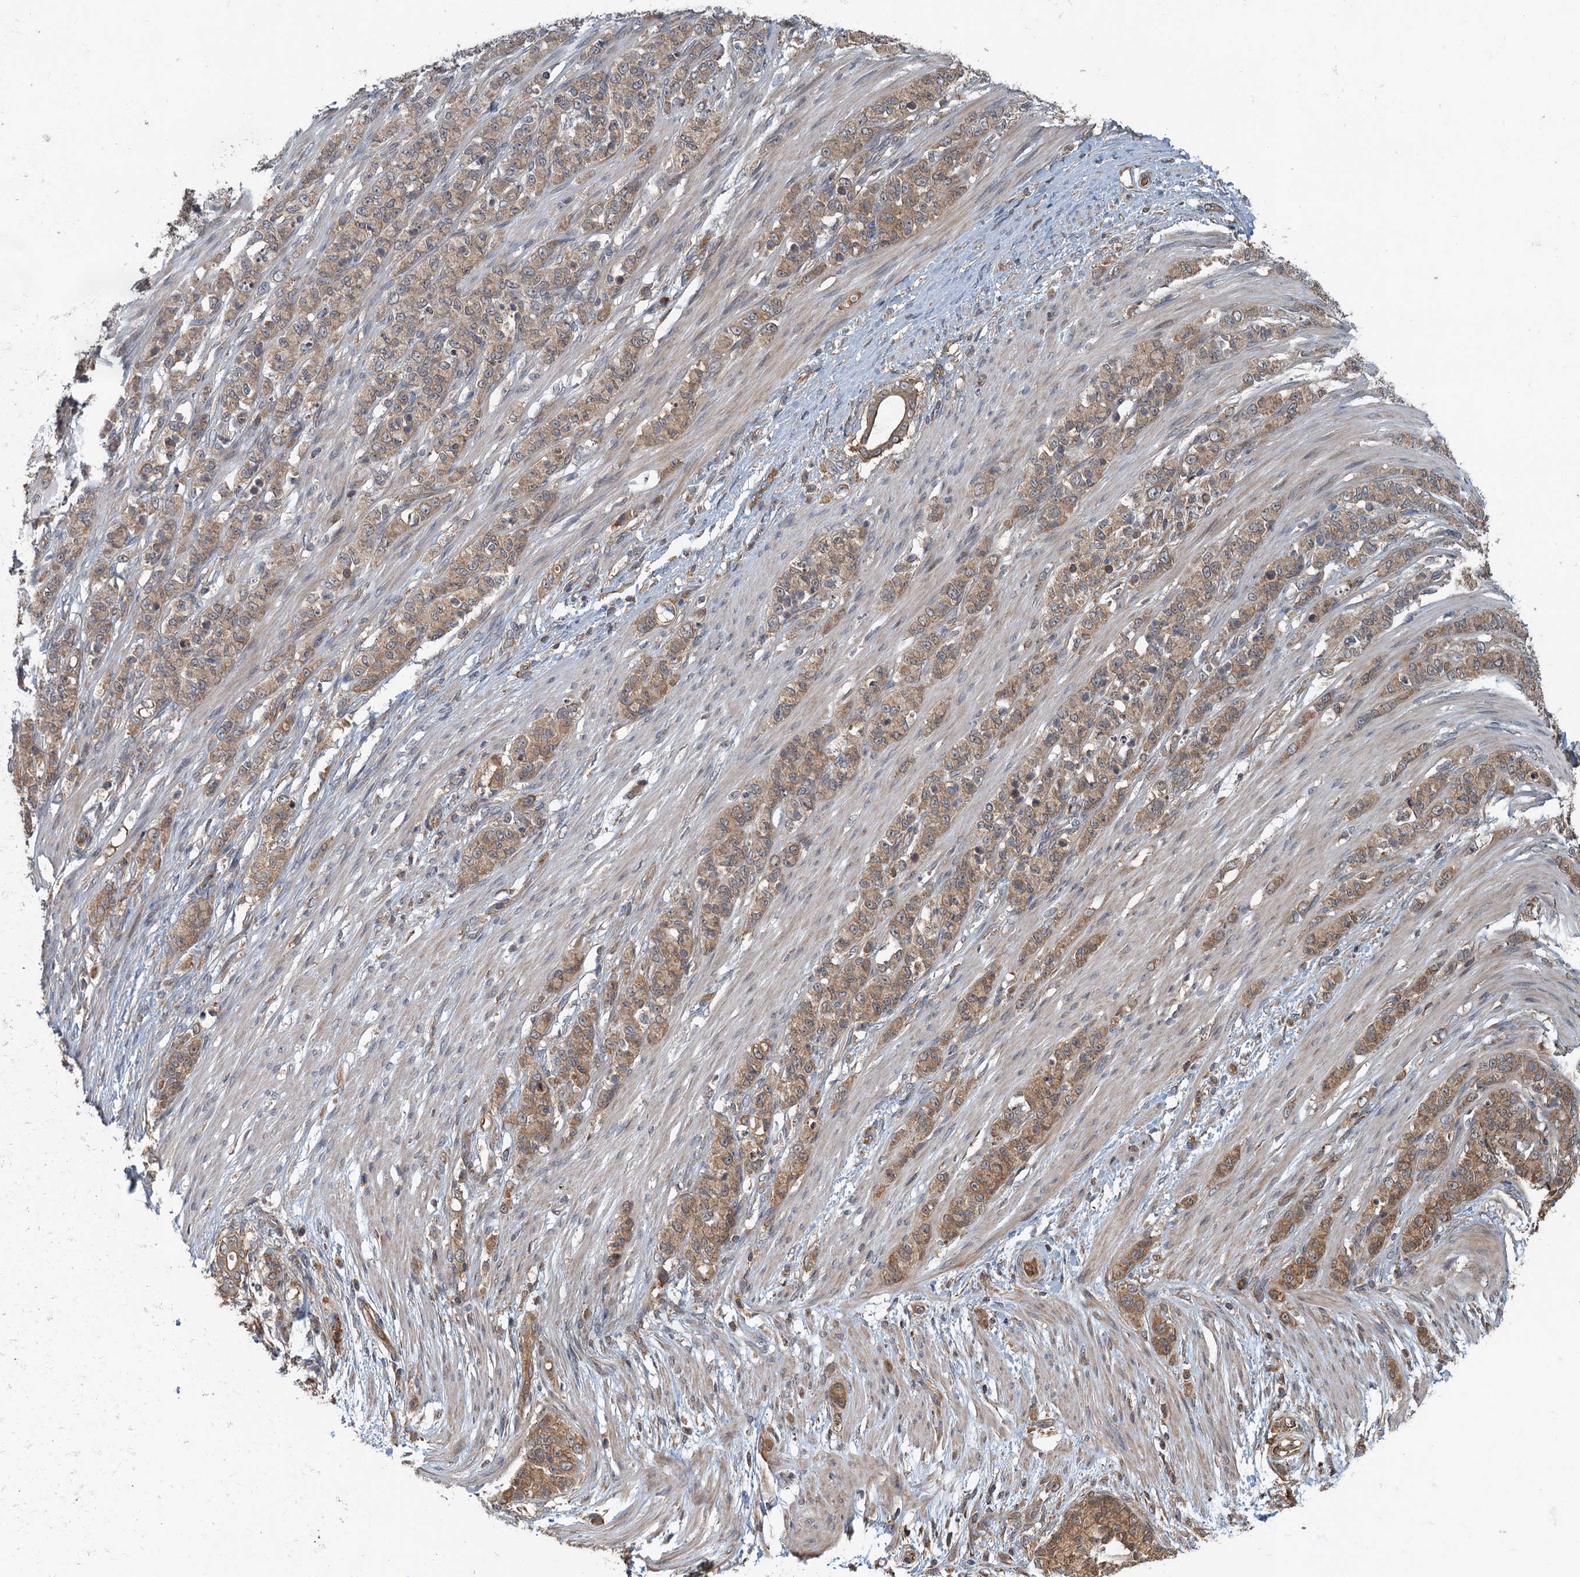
{"staining": {"intensity": "moderate", "quantity": ">75%", "location": "cytoplasmic/membranous"}, "tissue": "stomach cancer", "cell_type": "Tumor cells", "image_type": "cancer", "snomed": [{"axis": "morphology", "description": "Adenocarcinoma, NOS"}, {"axis": "topography", "description": "Stomach"}], "caption": "The immunohistochemical stain highlights moderate cytoplasmic/membranous staining in tumor cells of stomach adenocarcinoma tissue. (brown staining indicates protein expression, while blue staining denotes nuclei).", "gene": "ZNF527", "patient": {"sex": "female", "age": 79}}